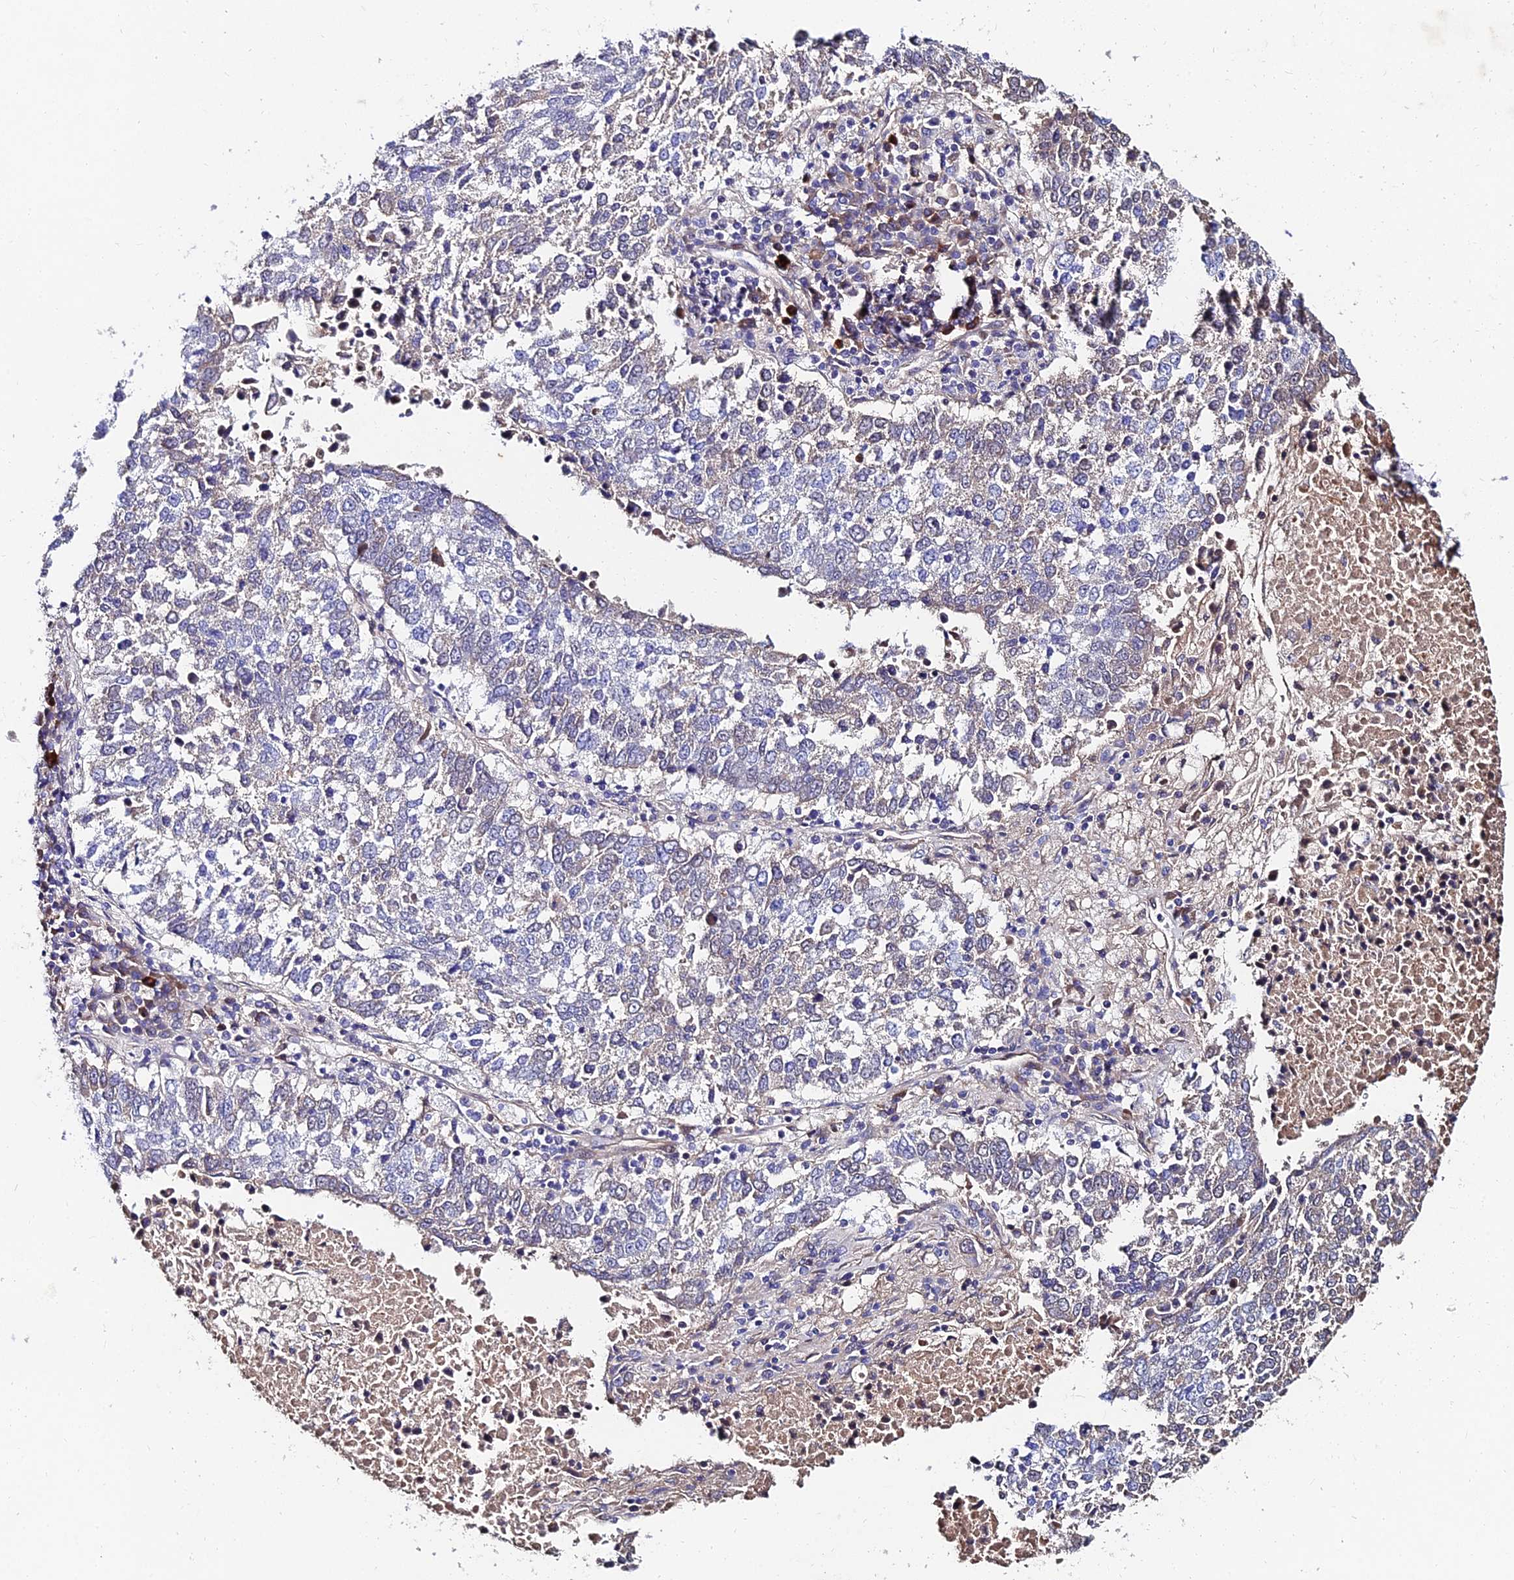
{"staining": {"intensity": "negative", "quantity": "none", "location": "none"}, "tissue": "lung cancer", "cell_type": "Tumor cells", "image_type": "cancer", "snomed": [{"axis": "morphology", "description": "Squamous cell carcinoma, NOS"}, {"axis": "topography", "description": "Lung"}], "caption": "Tumor cells show no significant protein staining in lung cancer (squamous cell carcinoma). The staining was performed using DAB to visualize the protein expression in brown, while the nuclei were stained in blue with hematoxylin (Magnification: 20x).", "gene": "TRIM24", "patient": {"sex": "male", "age": 73}}